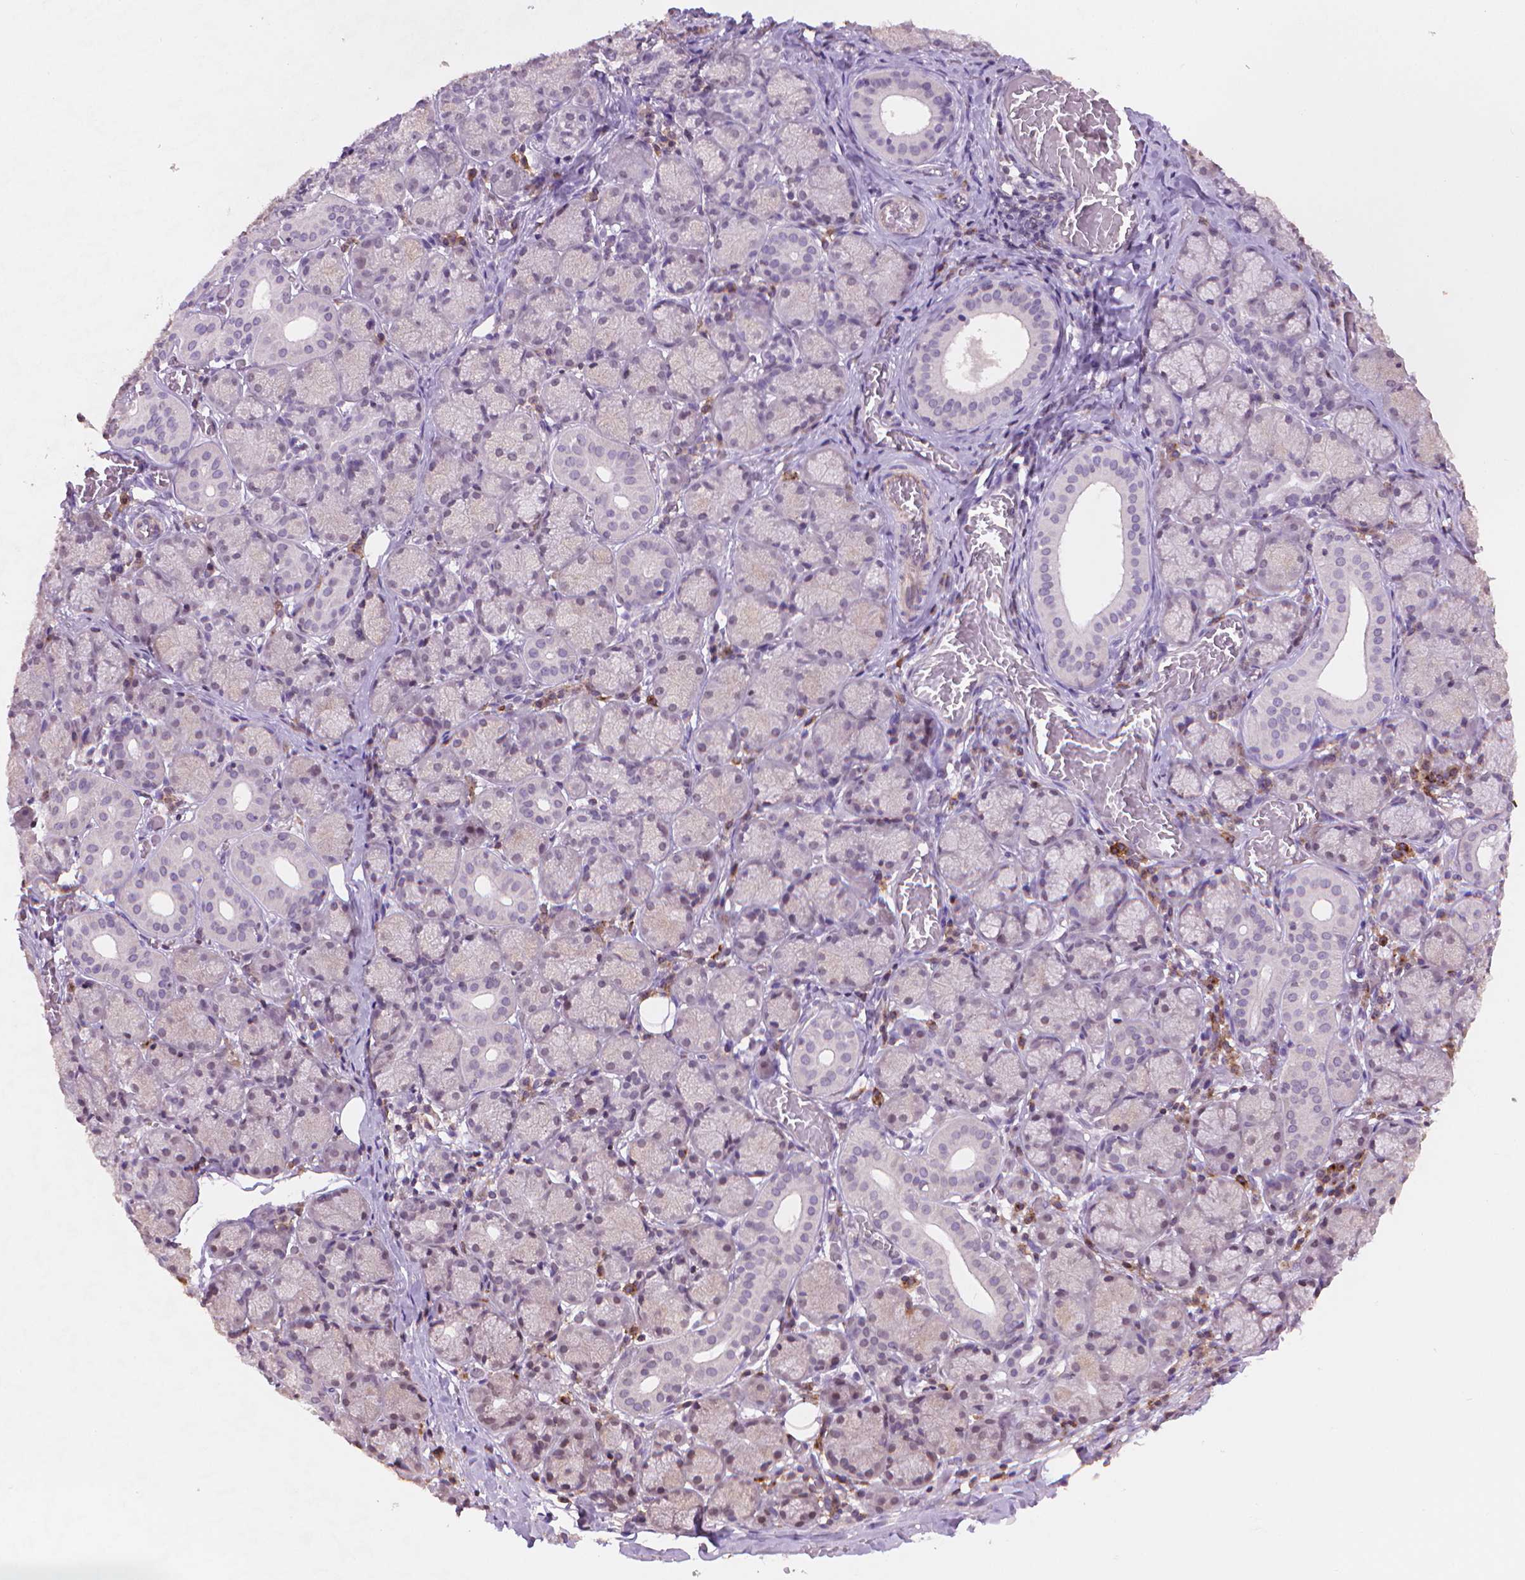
{"staining": {"intensity": "negative", "quantity": "none", "location": "none"}, "tissue": "salivary gland", "cell_type": "Glandular cells", "image_type": "normal", "snomed": [{"axis": "morphology", "description": "Normal tissue, NOS"}, {"axis": "topography", "description": "Salivary gland"}, {"axis": "topography", "description": "Peripheral nerve tissue"}], "caption": "A histopathology image of salivary gland stained for a protein shows no brown staining in glandular cells. (Stains: DAB (3,3'-diaminobenzidine) immunohistochemistry (IHC) with hematoxylin counter stain, Microscopy: brightfield microscopy at high magnification).", "gene": "TMEM184A", "patient": {"sex": "female", "age": 24}}